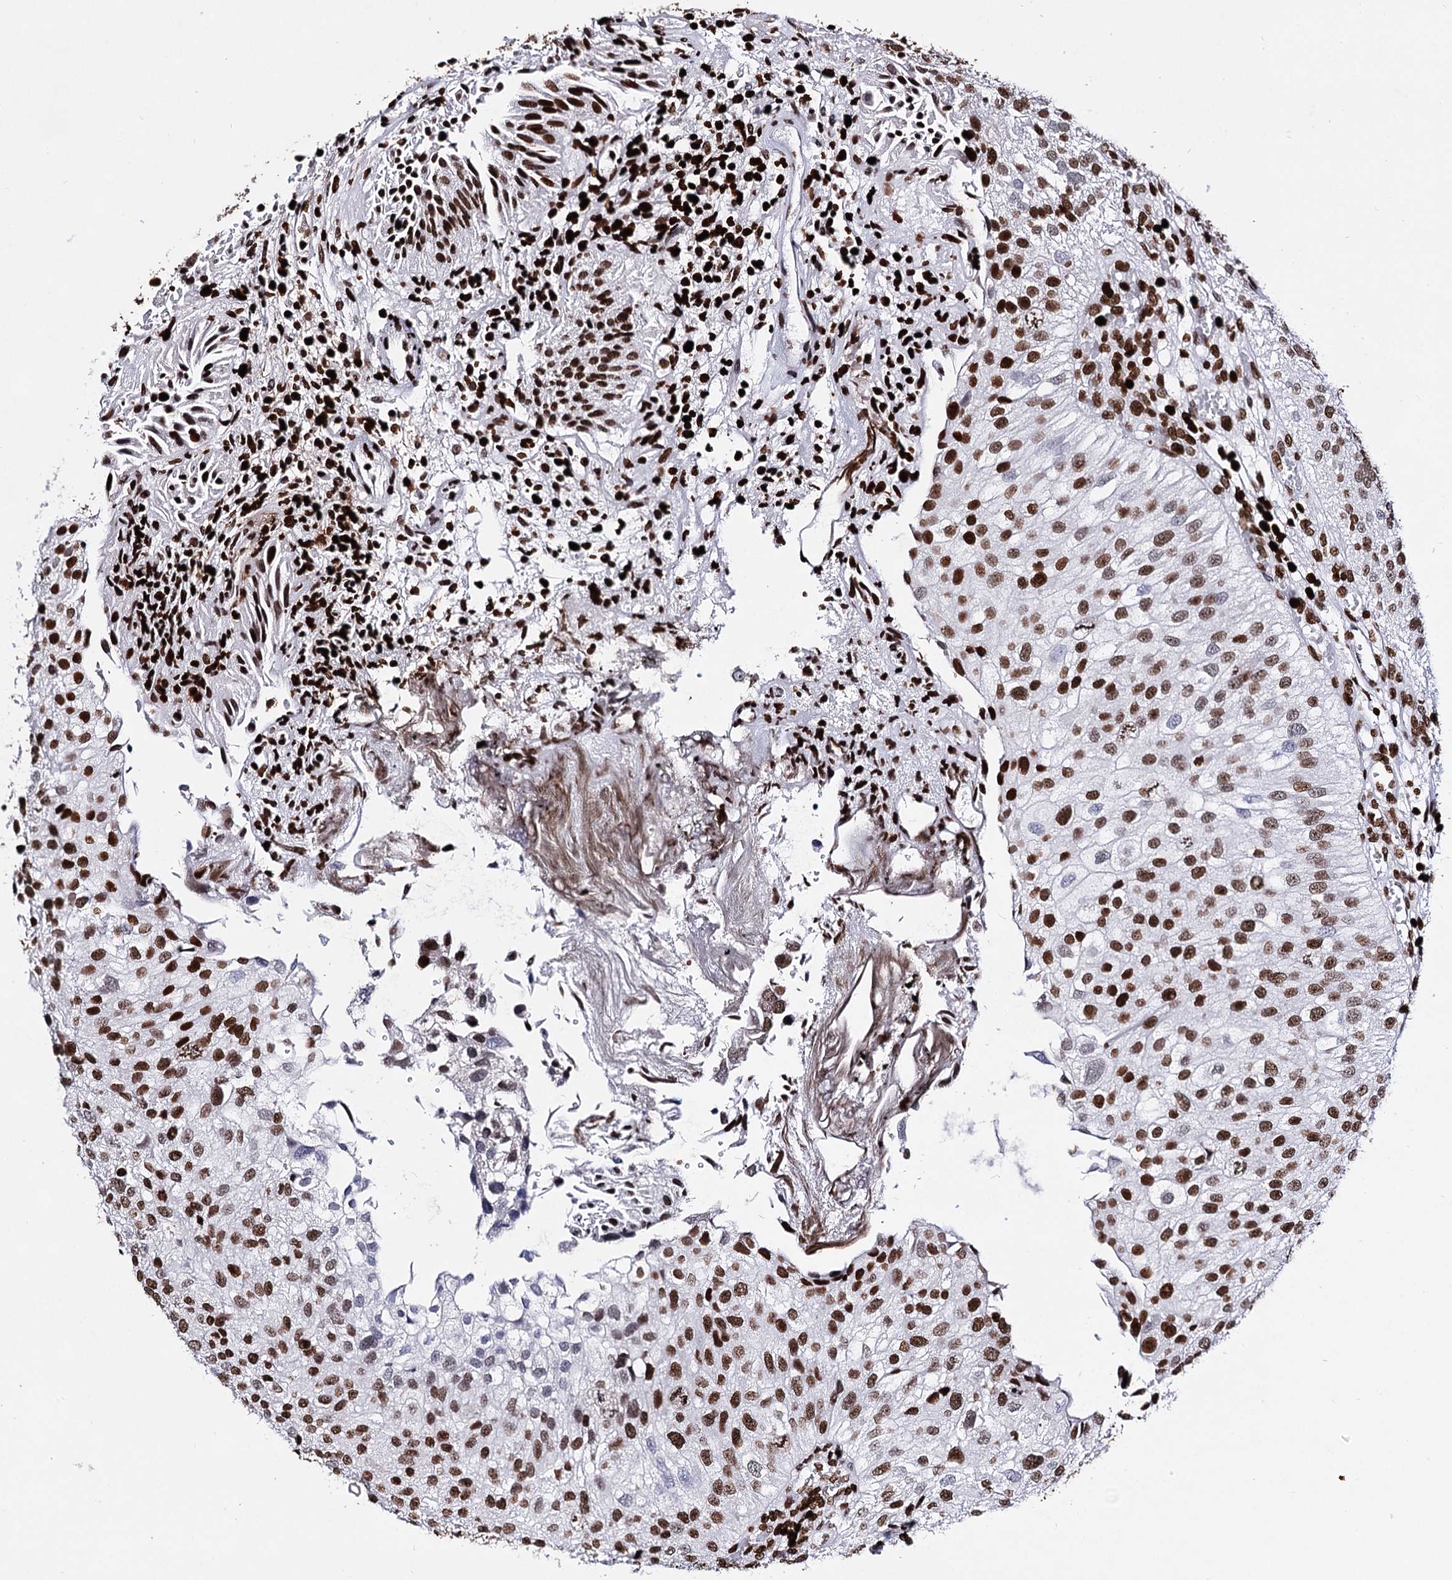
{"staining": {"intensity": "moderate", "quantity": ">75%", "location": "nuclear"}, "tissue": "urothelial cancer", "cell_type": "Tumor cells", "image_type": "cancer", "snomed": [{"axis": "morphology", "description": "Urothelial carcinoma, Low grade"}, {"axis": "topography", "description": "Urinary bladder"}], "caption": "Protein expression analysis of human low-grade urothelial carcinoma reveals moderate nuclear staining in approximately >75% of tumor cells. Nuclei are stained in blue.", "gene": "HMGB2", "patient": {"sex": "female", "age": 89}}